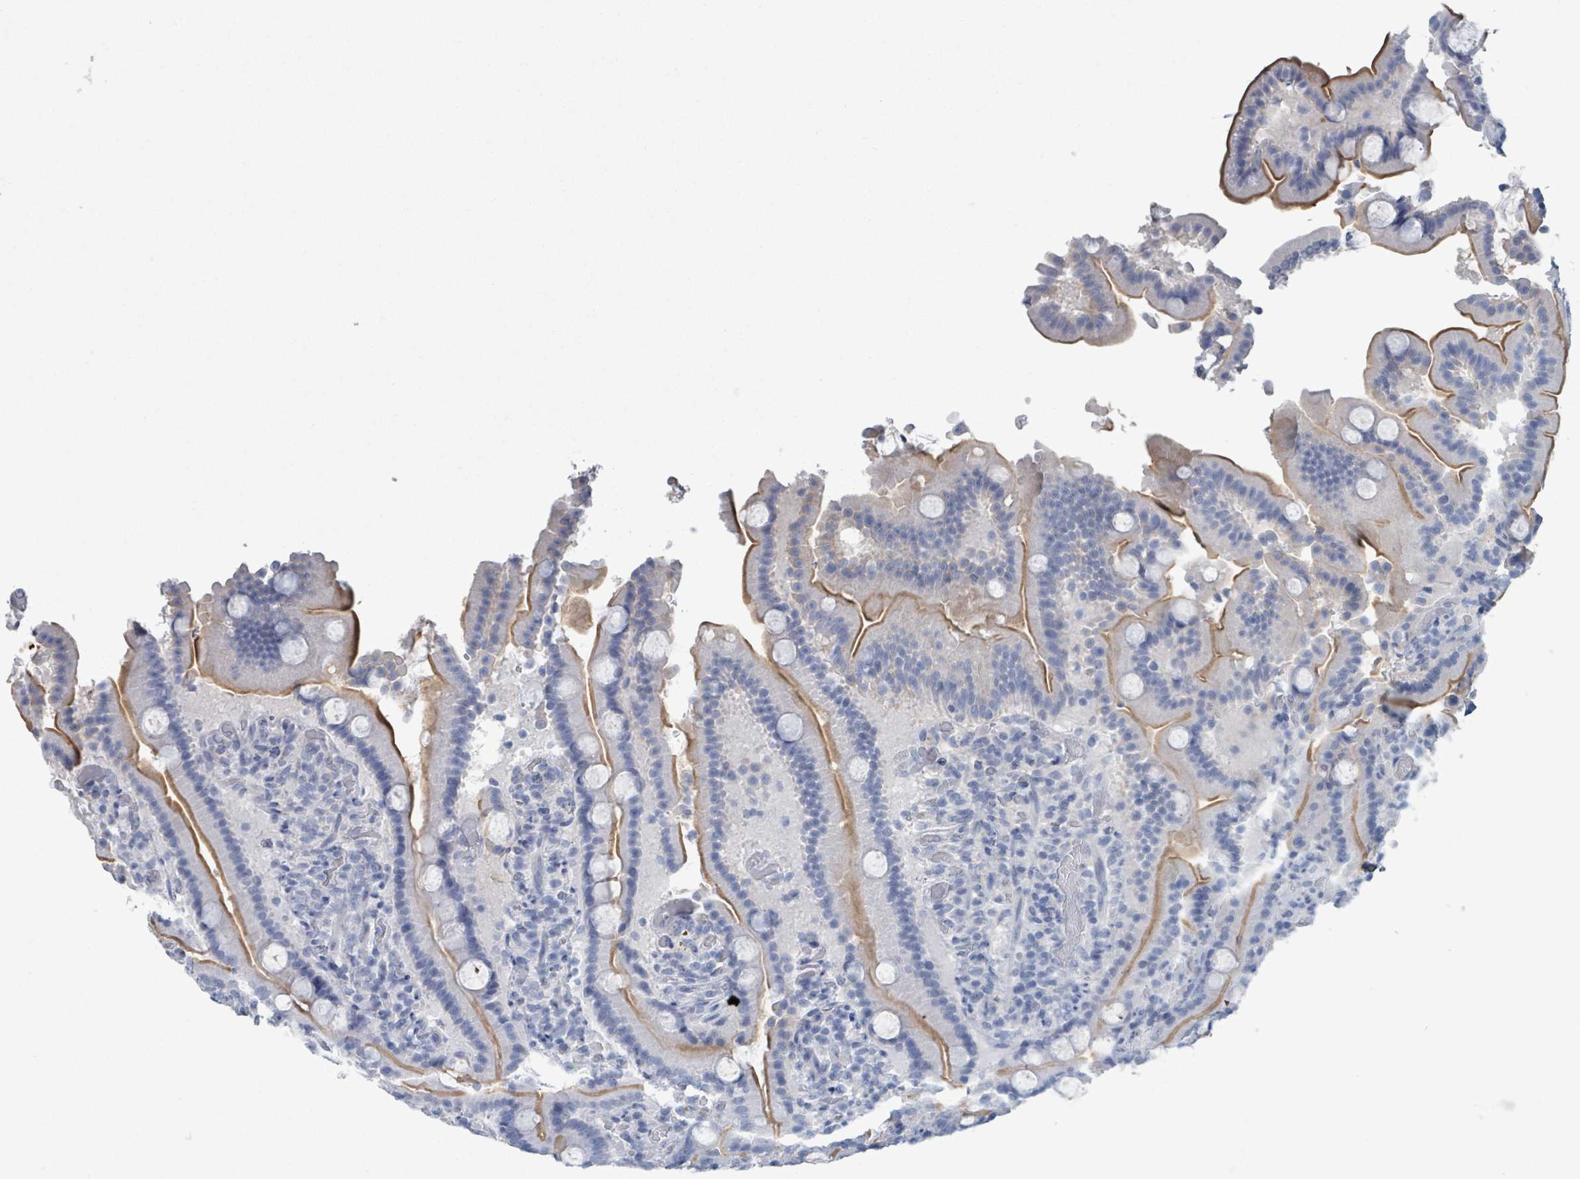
{"staining": {"intensity": "strong", "quantity": "25%-75%", "location": "cytoplasmic/membranous"}, "tissue": "duodenum", "cell_type": "Glandular cells", "image_type": "normal", "snomed": [{"axis": "morphology", "description": "Normal tissue, NOS"}, {"axis": "topography", "description": "Duodenum"}], "caption": "Immunohistochemical staining of benign duodenum displays 25%-75% levels of strong cytoplasmic/membranous protein staining in approximately 25%-75% of glandular cells.", "gene": "CT45A10", "patient": {"sex": "male", "age": 55}}